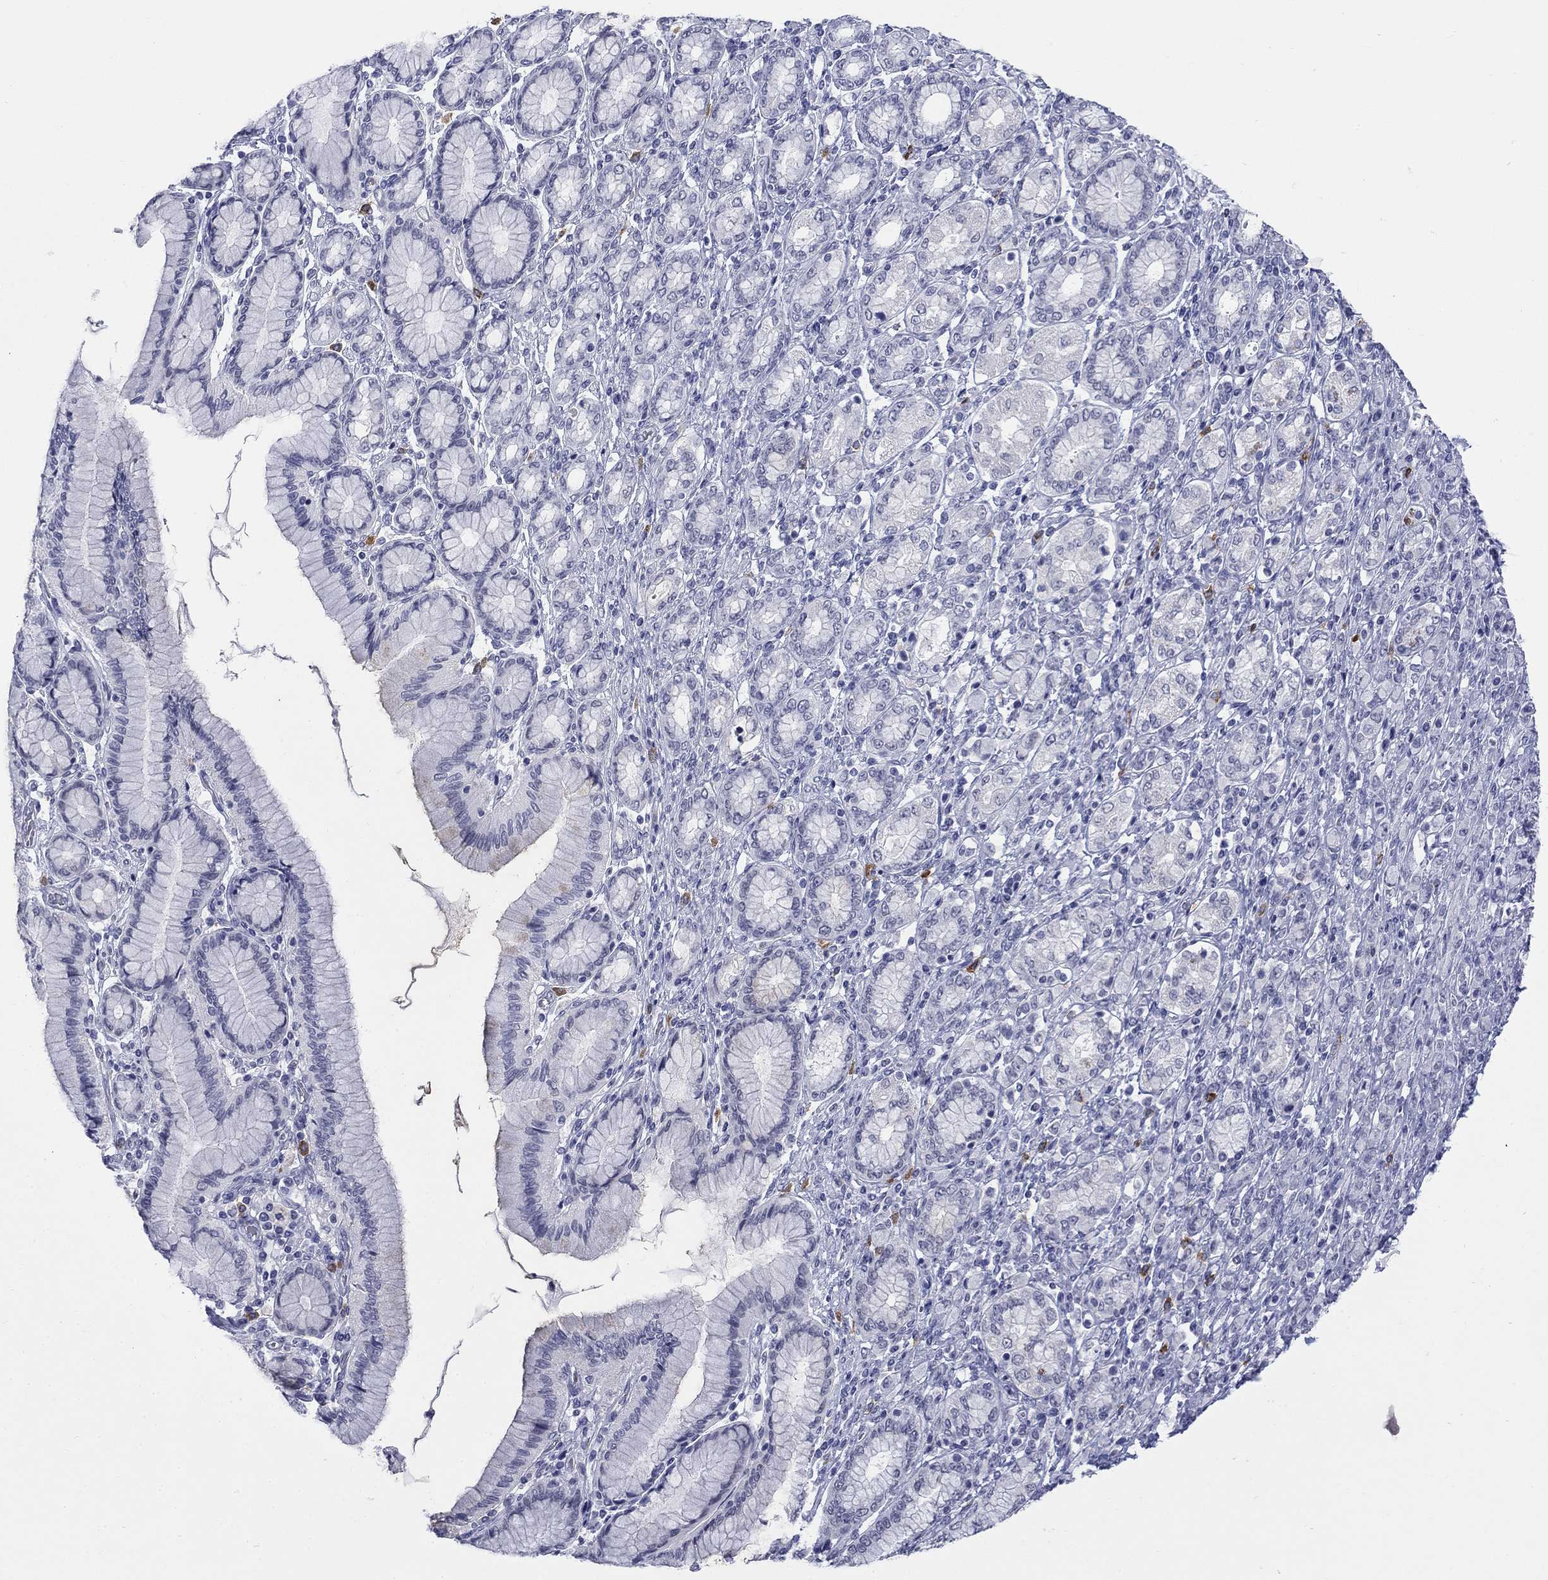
{"staining": {"intensity": "negative", "quantity": "none", "location": "none"}, "tissue": "stomach cancer", "cell_type": "Tumor cells", "image_type": "cancer", "snomed": [{"axis": "morphology", "description": "Normal tissue, NOS"}, {"axis": "morphology", "description": "Adenocarcinoma, NOS"}, {"axis": "topography", "description": "Stomach"}], "caption": "DAB (3,3'-diaminobenzidine) immunohistochemical staining of human adenocarcinoma (stomach) displays no significant positivity in tumor cells.", "gene": "ECEL1", "patient": {"sex": "female", "age": 79}}